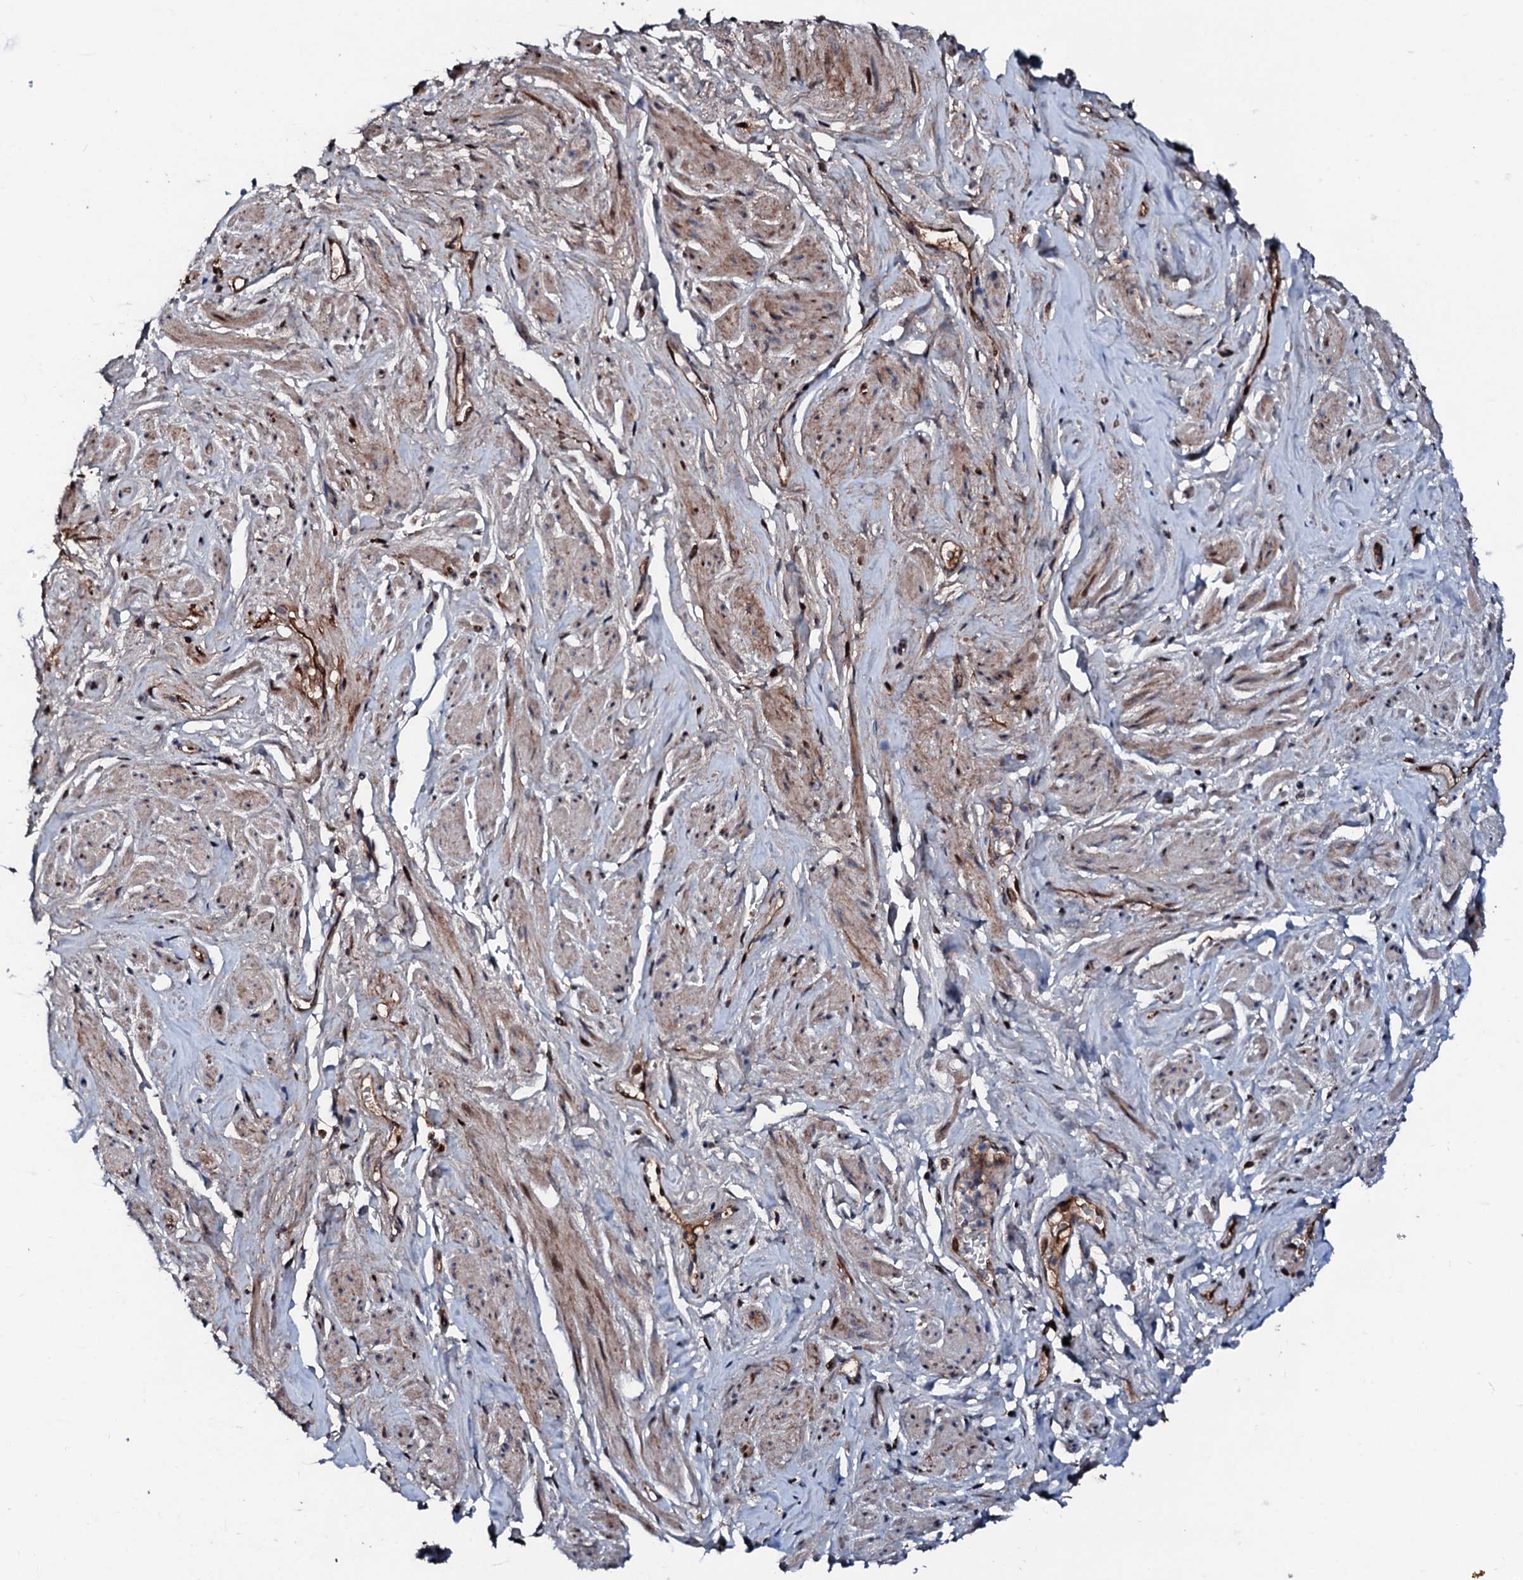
{"staining": {"intensity": "moderate", "quantity": "25%-75%", "location": "cytoplasmic/membranous,nuclear"}, "tissue": "smooth muscle", "cell_type": "Smooth muscle cells", "image_type": "normal", "snomed": [{"axis": "morphology", "description": "Normal tissue, NOS"}, {"axis": "topography", "description": "Smooth muscle"}, {"axis": "topography", "description": "Peripheral nerve tissue"}], "caption": "Protein staining of unremarkable smooth muscle shows moderate cytoplasmic/membranous,nuclear expression in about 25%-75% of smooth muscle cells.", "gene": "KIF18A", "patient": {"sex": "male", "age": 69}}